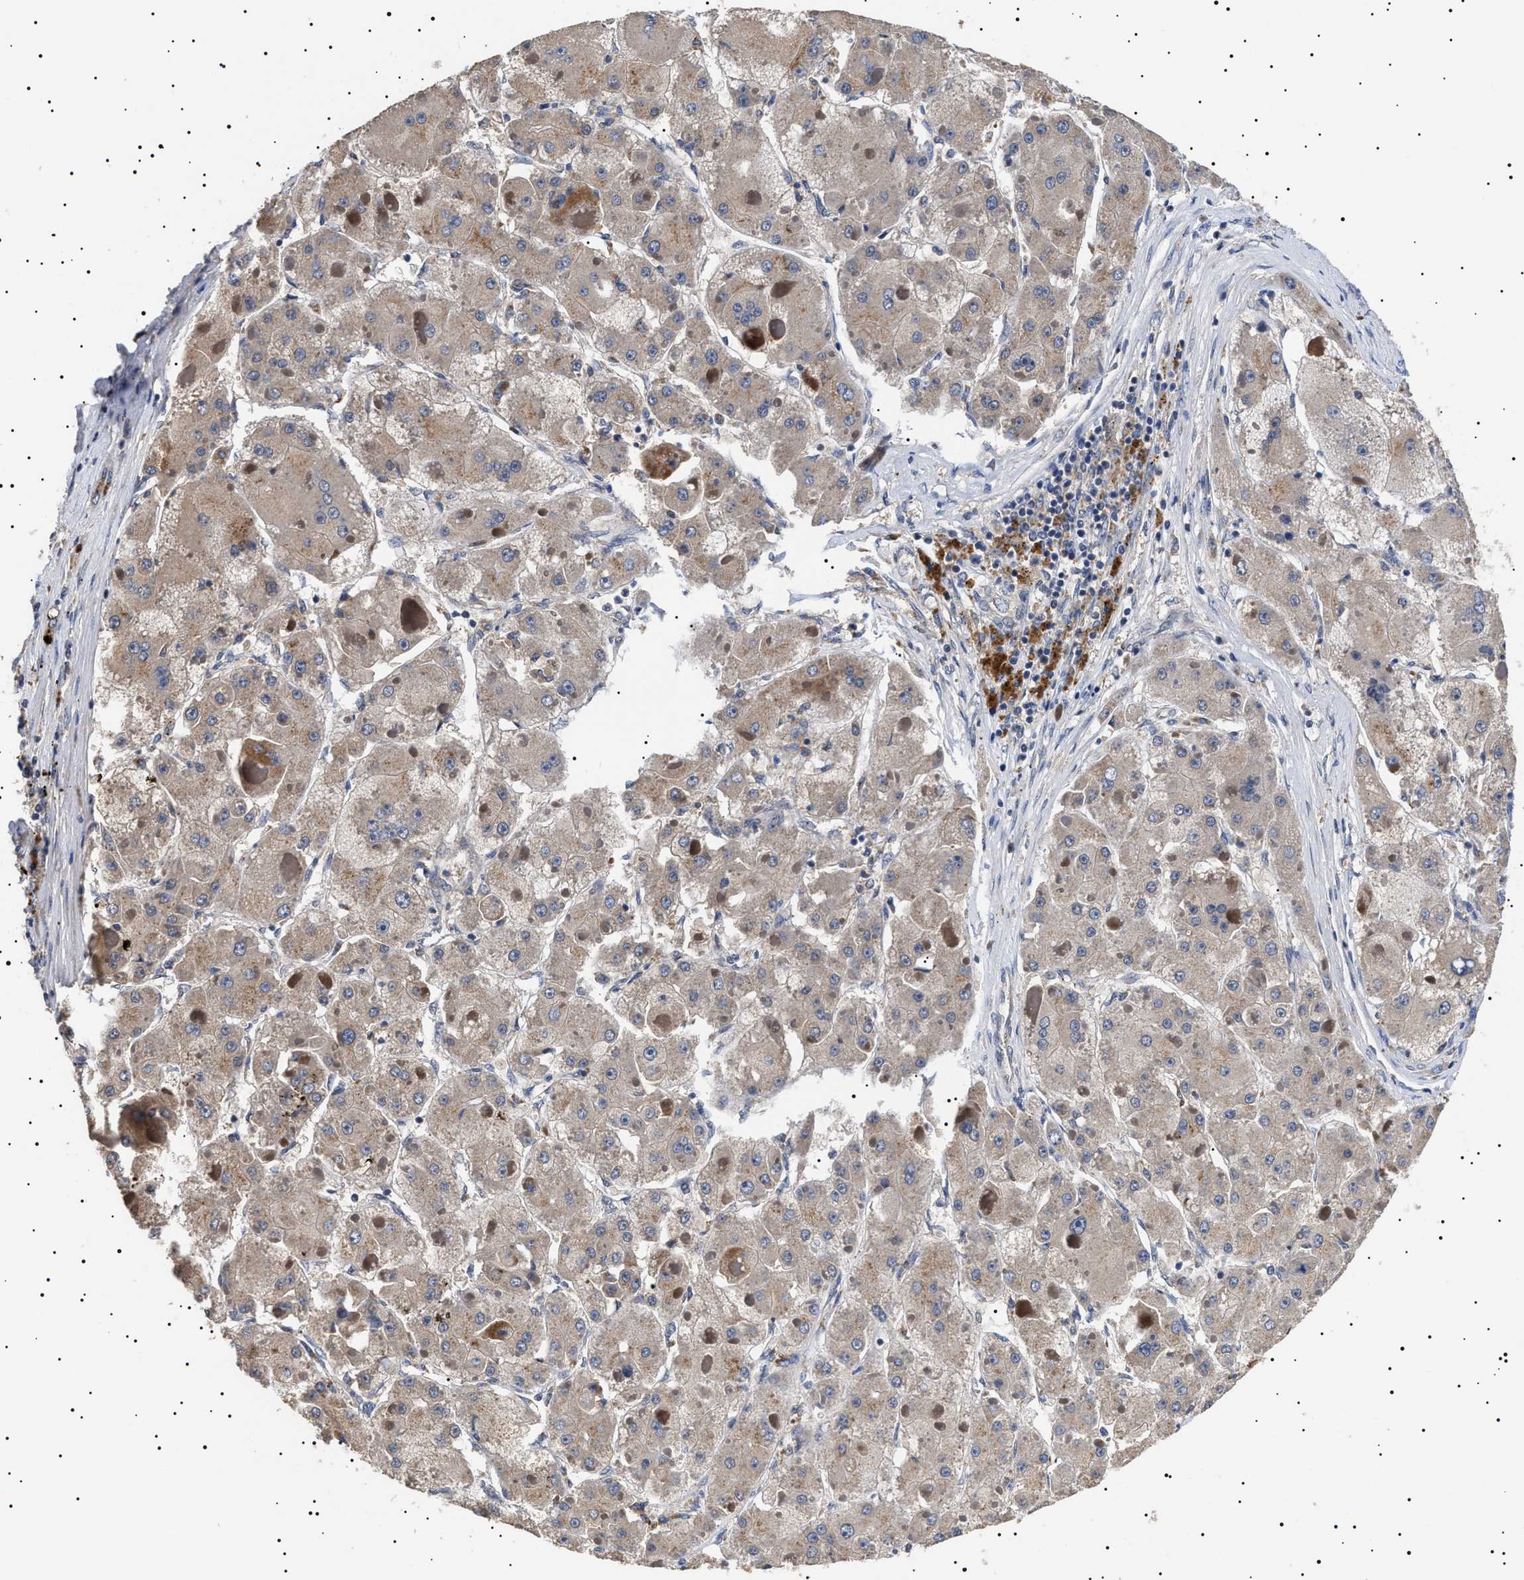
{"staining": {"intensity": "weak", "quantity": ">75%", "location": "cytoplasmic/membranous"}, "tissue": "liver cancer", "cell_type": "Tumor cells", "image_type": "cancer", "snomed": [{"axis": "morphology", "description": "Carcinoma, Hepatocellular, NOS"}, {"axis": "topography", "description": "Liver"}], "caption": "Human hepatocellular carcinoma (liver) stained for a protein (brown) exhibits weak cytoplasmic/membranous positive expression in about >75% of tumor cells.", "gene": "RAB34", "patient": {"sex": "female", "age": 73}}